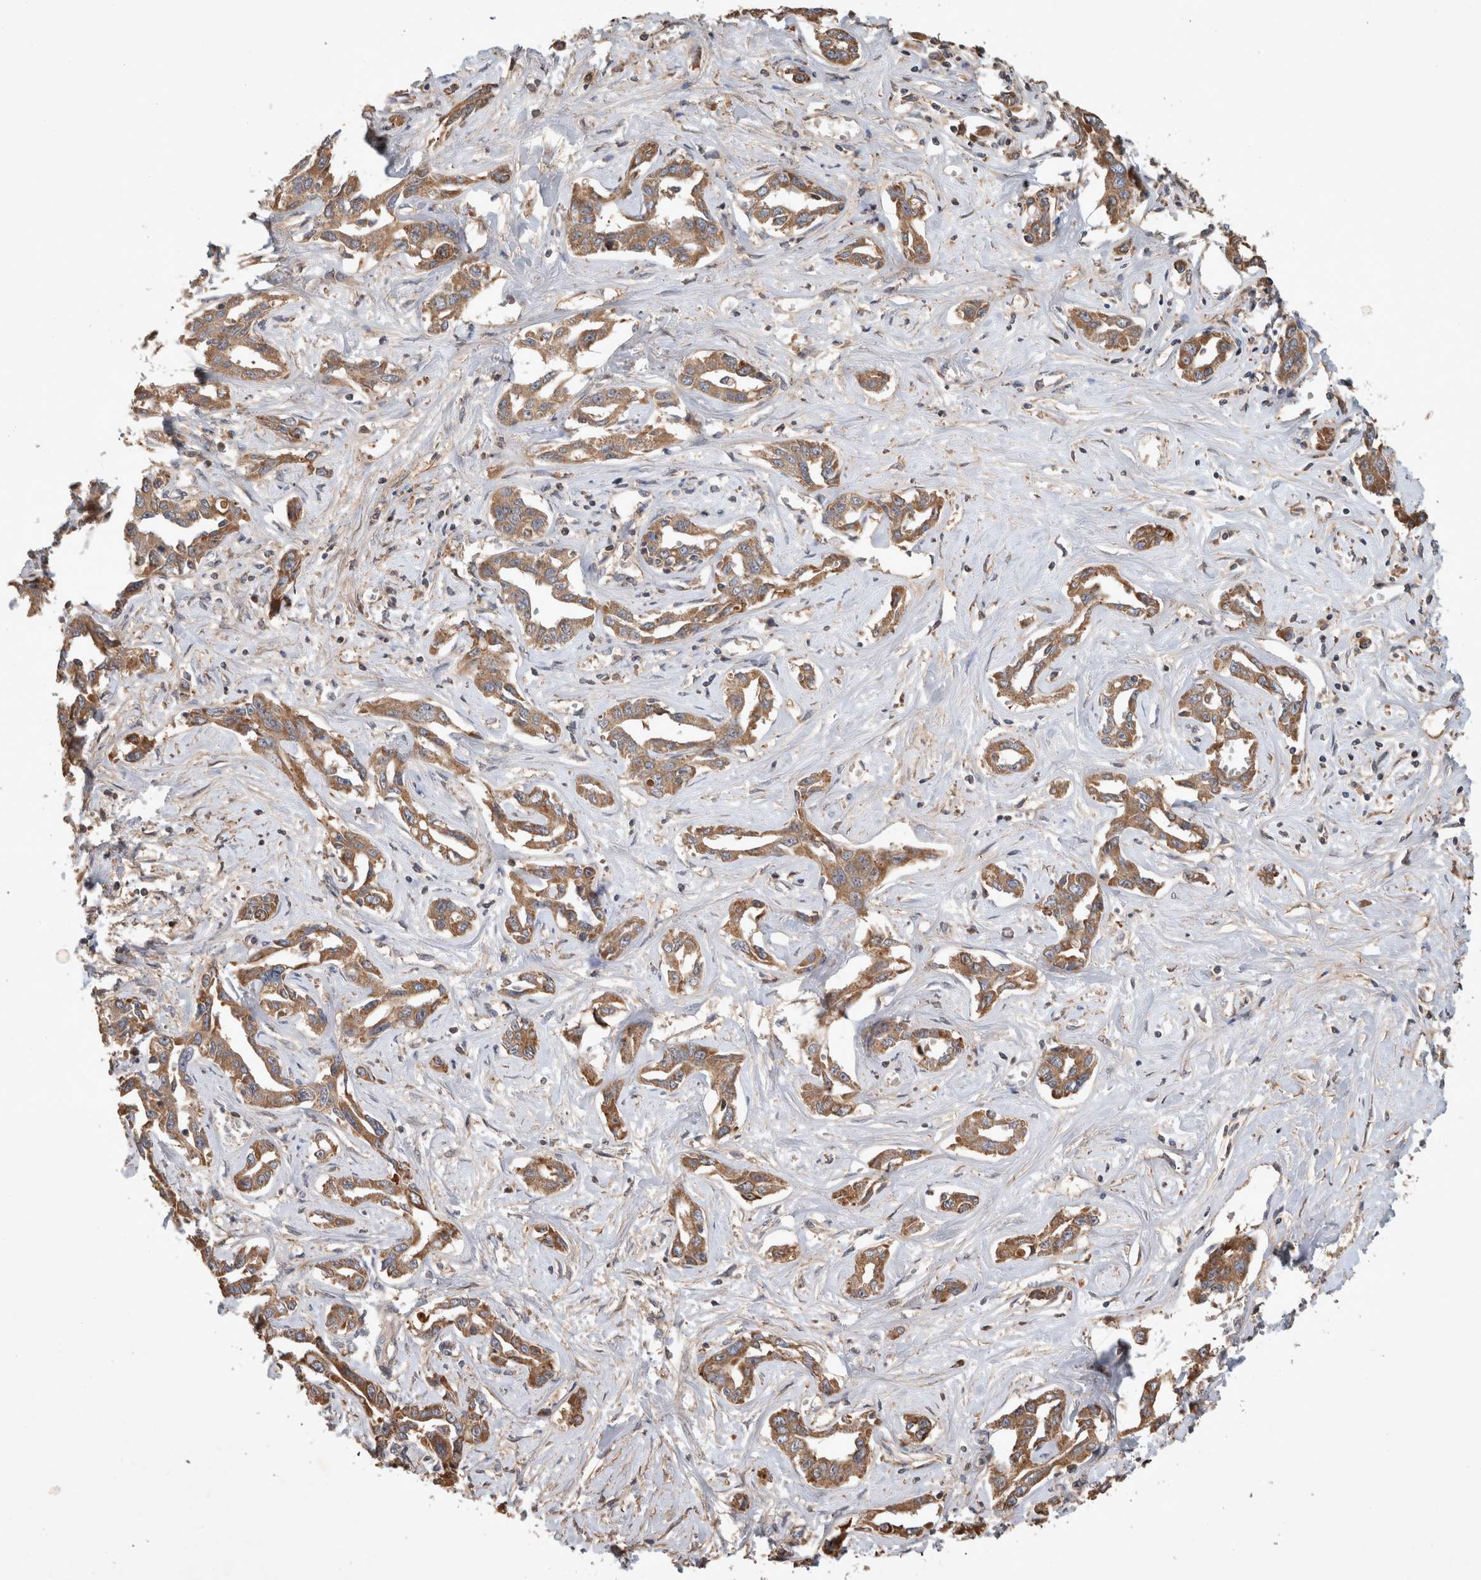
{"staining": {"intensity": "moderate", "quantity": ">75%", "location": "cytoplasmic/membranous"}, "tissue": "liver cancer", "cell_type": "Tumor cells", "image_type": "cancer", "snomed": [{"axis": "morphology", "description": "Cholangiocarcinoma"}, {"axis": "topography", "description": "Liver"}], "caption": "Immunohistochemical staining of liver cholangiocarcinoma reveals moderate cytoplasmic/membranous protein staining in approximately >75% of tumor cells.", "gene": "SERAC1", "patient": {"sex": "male", "age": 59}}